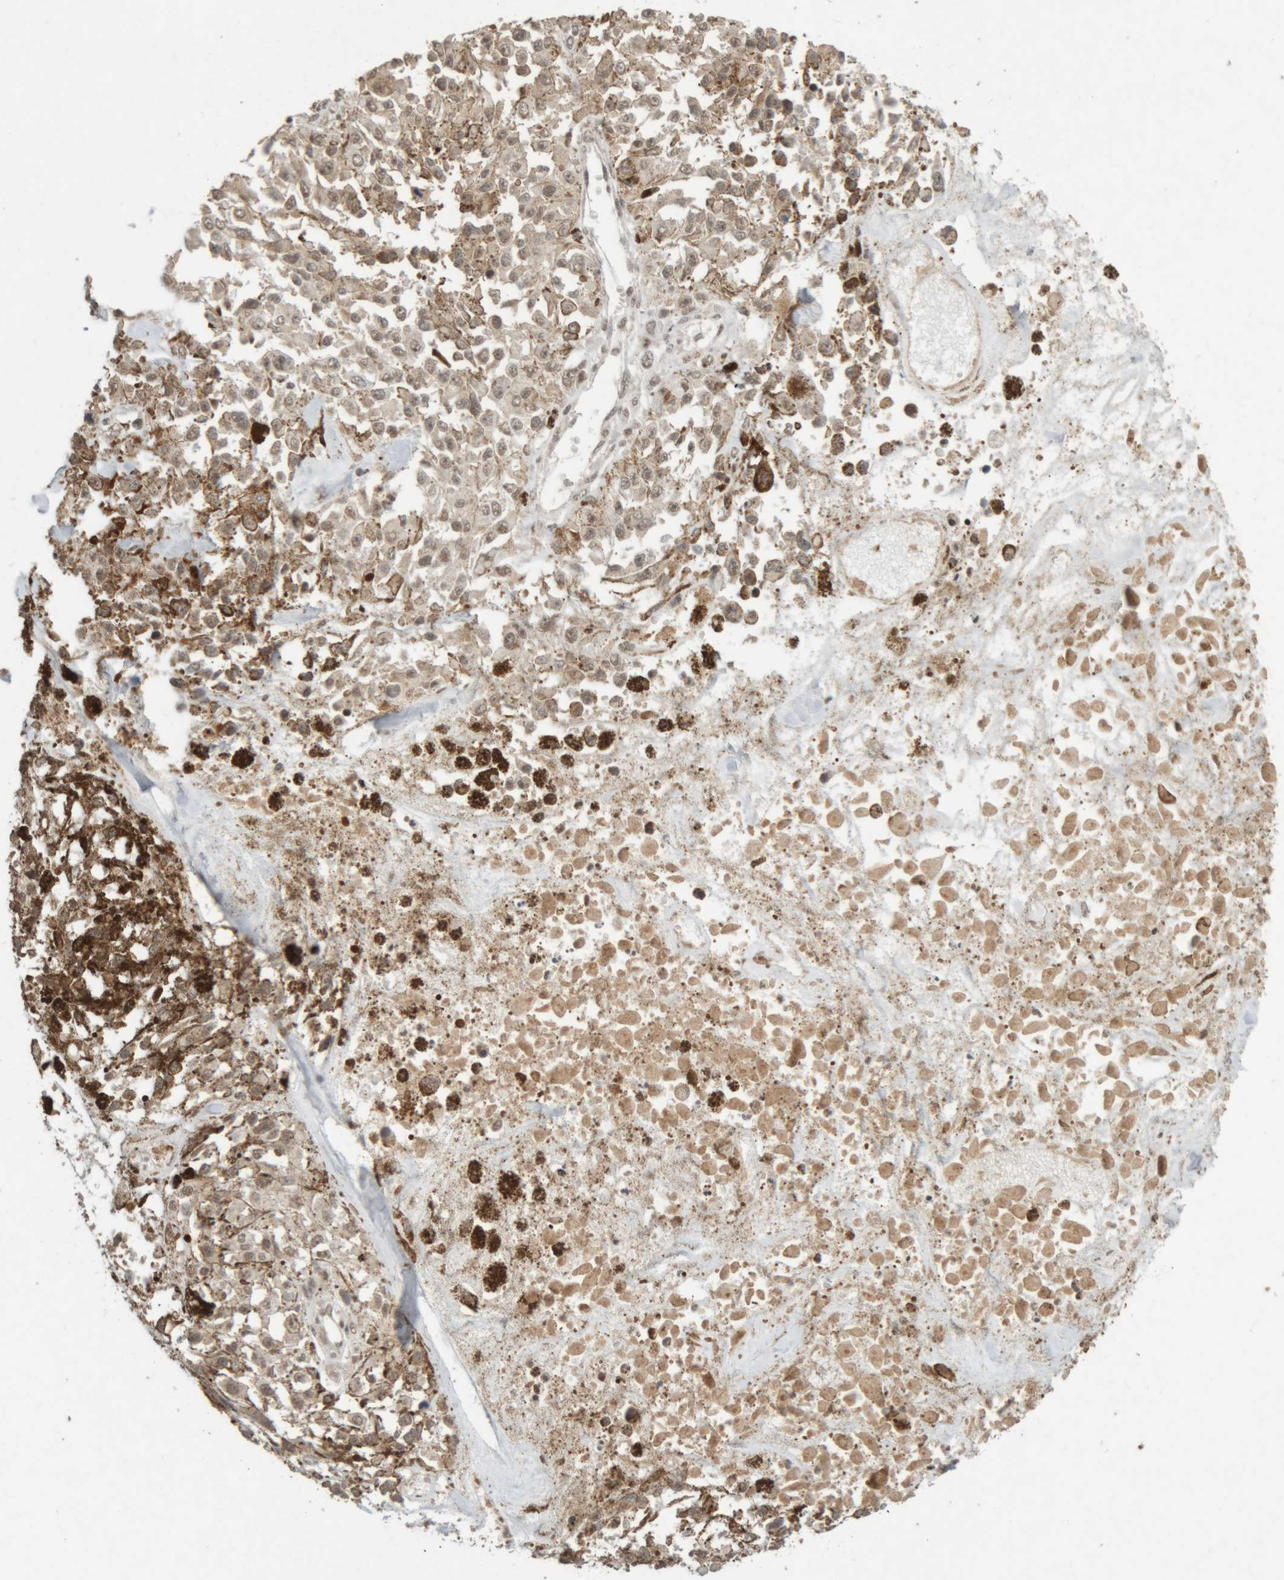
{"staining": {"intensity": "weak", "quantity": ">75%", "location": "cytoplasmic/membranous,nuclear"}, "tissue": "melanoma", "cell_type": "Tumor cells", "image_type": "cancer", "snomed": [{"axis": "morphology", "description": "Malignant melanoma, Metastatic site"}, {"axis": "topography", "description": "Lymph node"}], "caption": "Immunohistochemical staining of melanoma demonstrates low levels of weak cytoplasmic/membranous and nuclear staining in approximately >75% of tumor cells.", "gene": "KEAP1", "patient": {"sex": "male", "age": 59}}